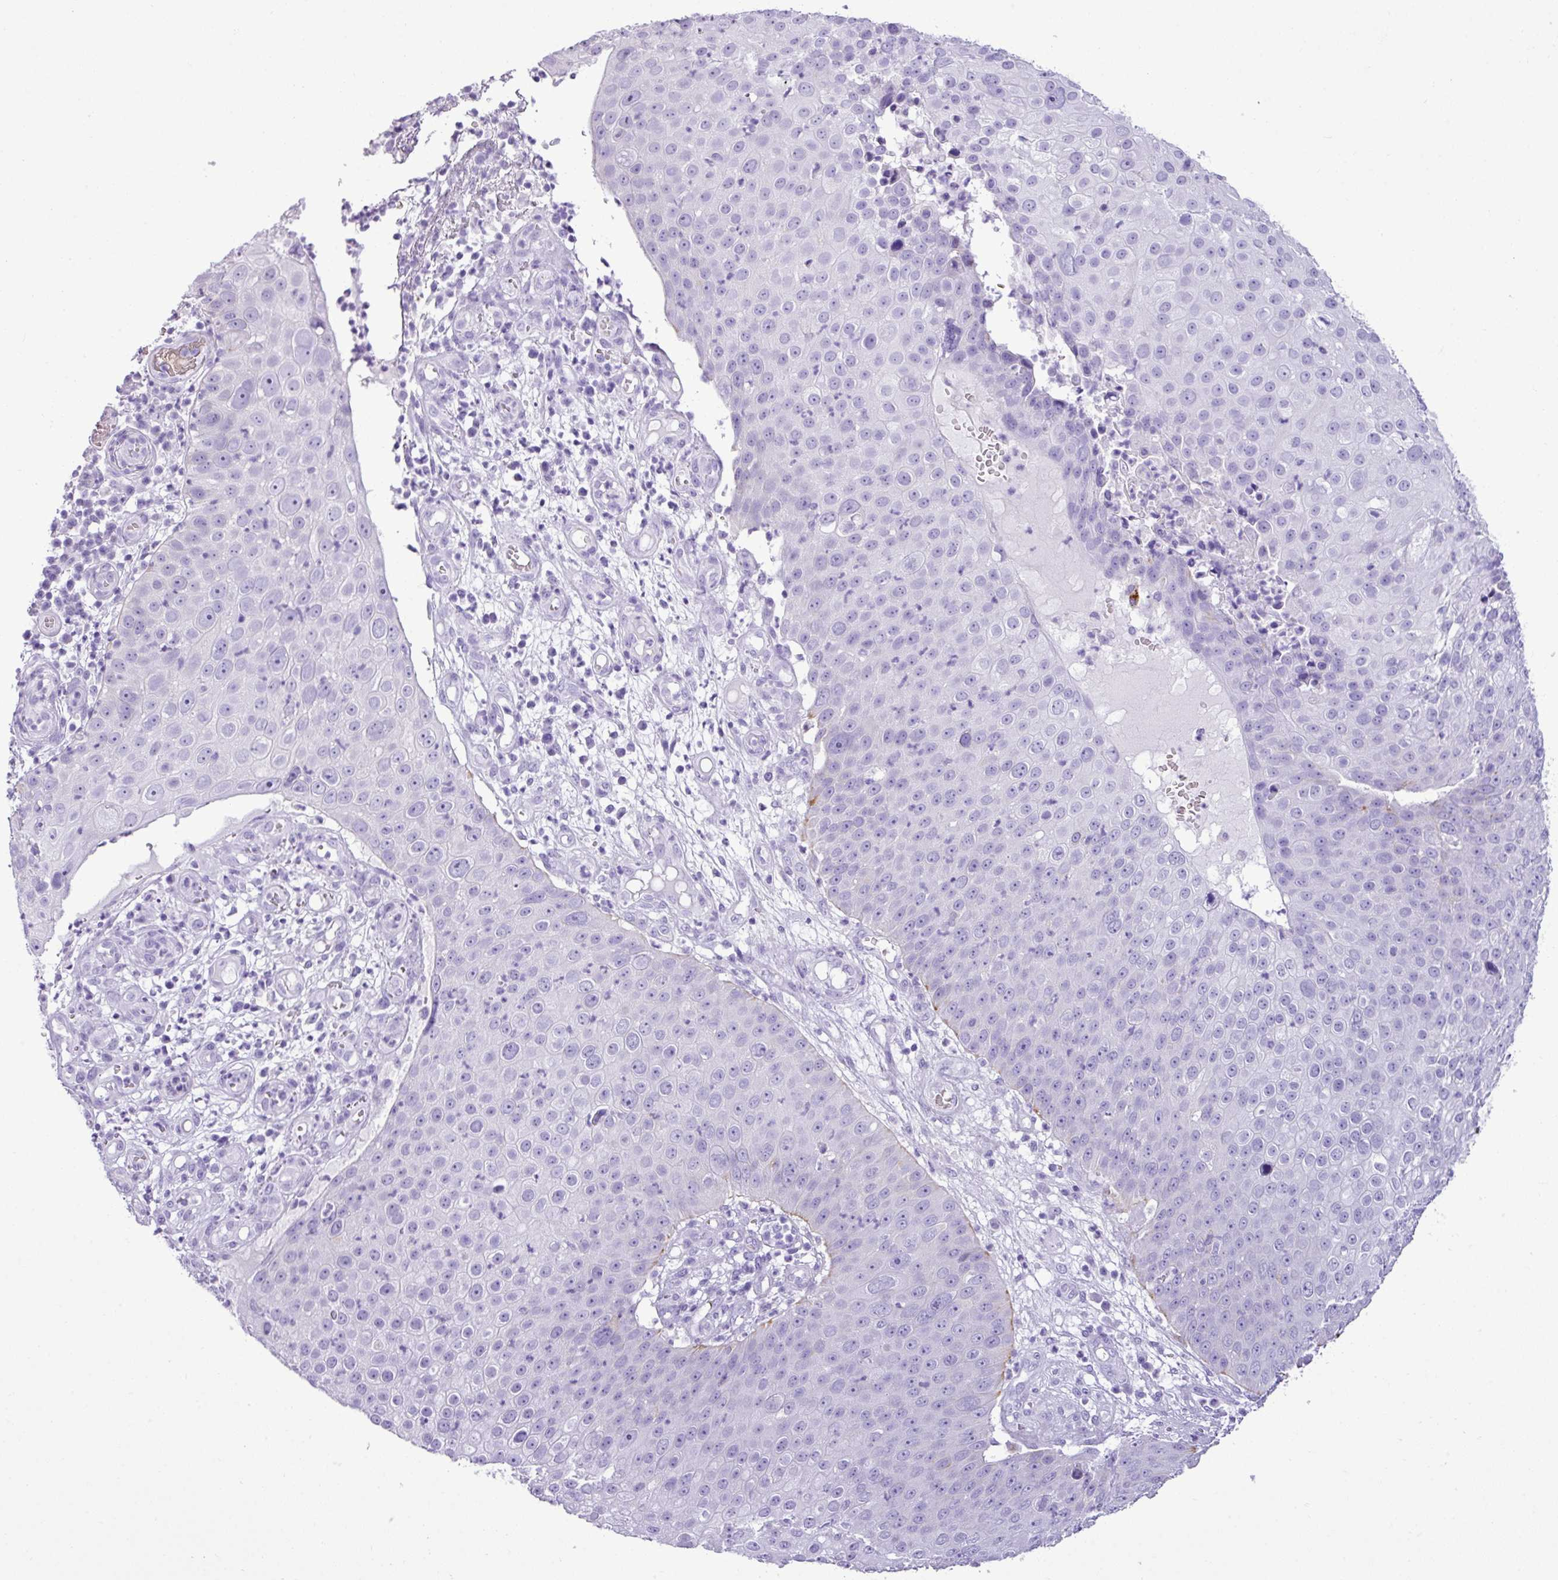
{"staining": {"intensity": "negative", "quantity": "none", "location": "none"}, "tissue": "skin cancer", "cell_type": "Tumor cells", "image_type": "cancer", "snomed": [{"axis": "morphology", "description": "Squamous cell carcinoma, NOS"}, {"axis": "topography", "description": "Skin"}], "caption": "Skin cancer was stained to show a protein in brown. There is no significant expression in tumor cells.", "gene": "ZSCAN5A", "patient": {"sex": "male", "age": 71}}